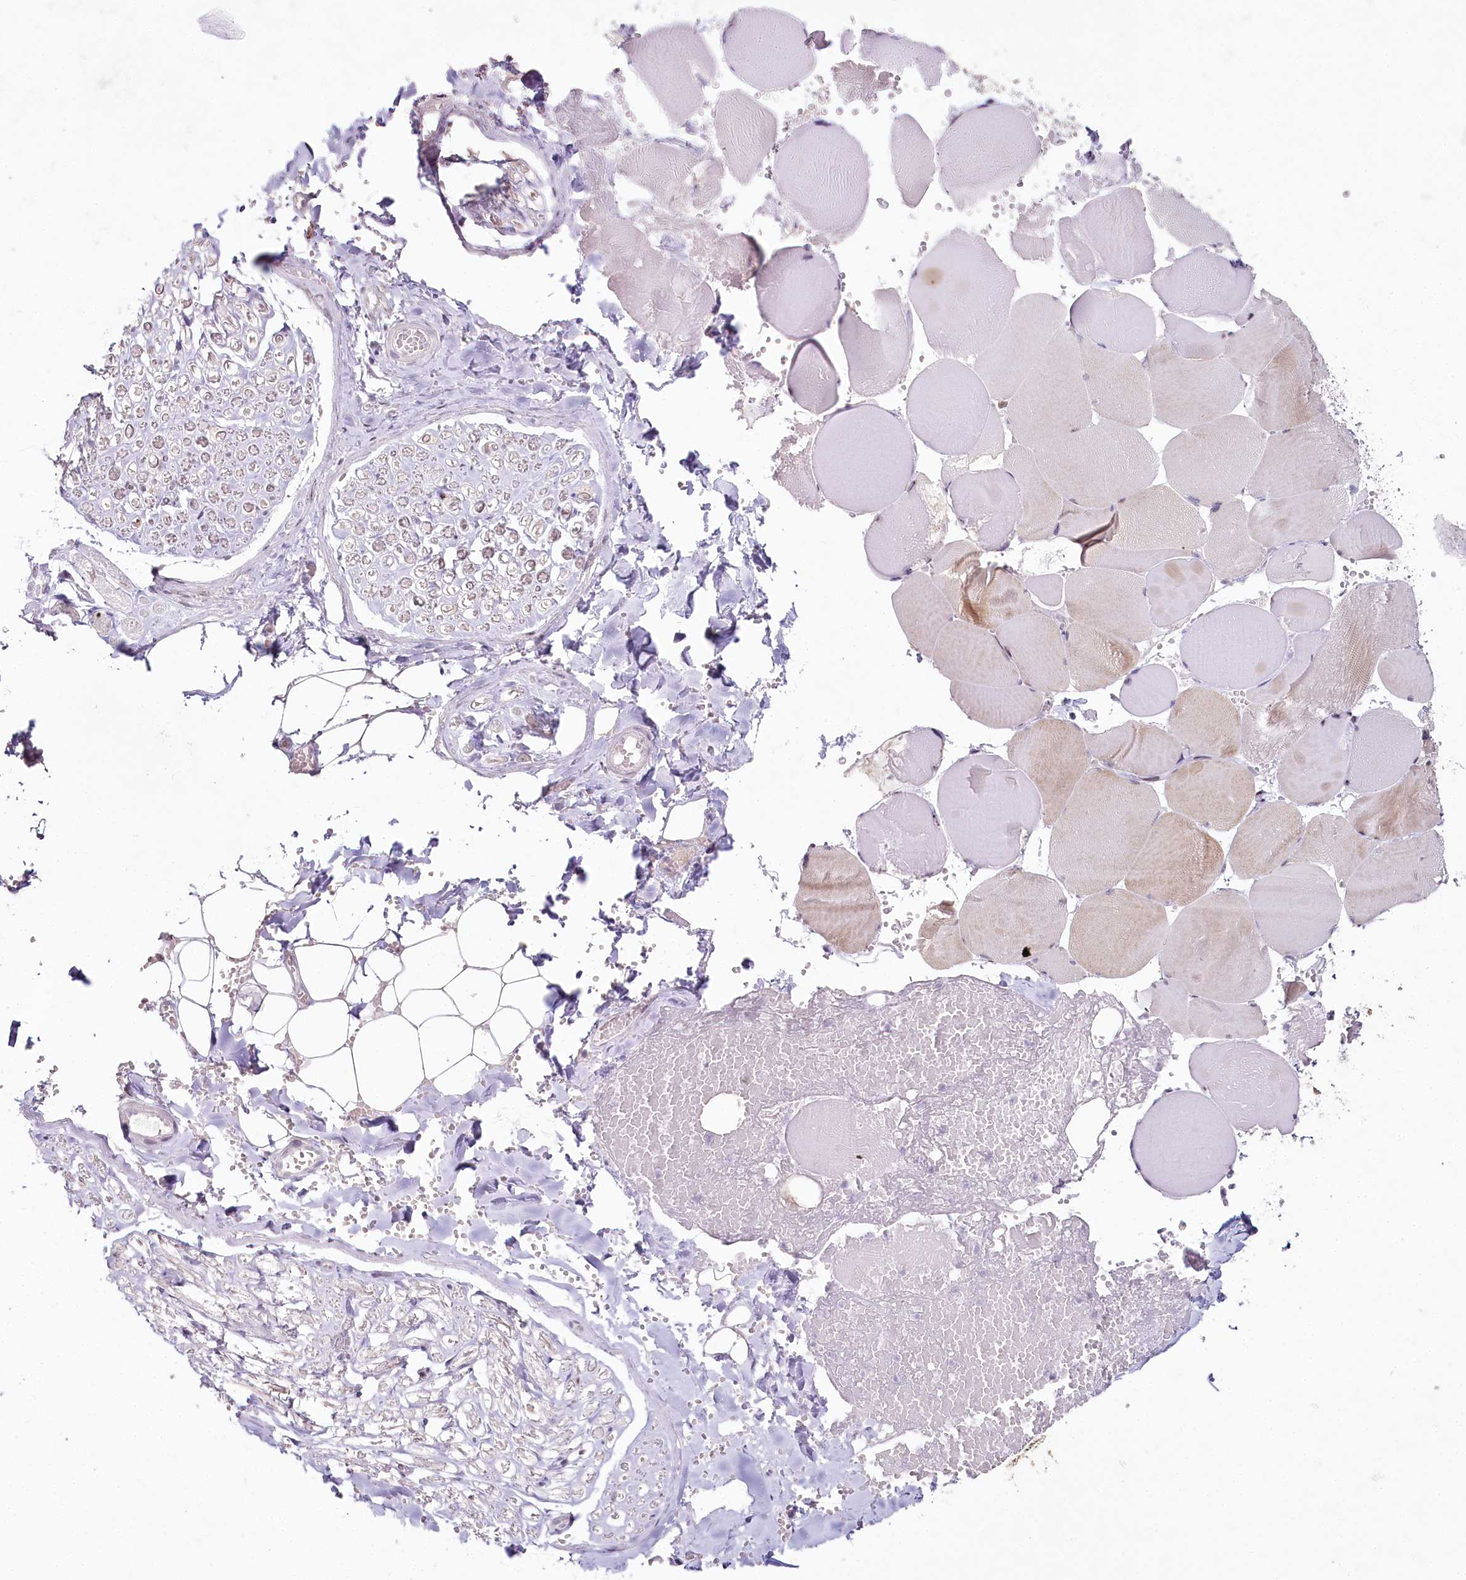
{"staining": {"intensity": "moderate", "quantity": ">75%", "location": "cytoplasmic/membranous"}, "tissue": "adipose tissue", "cell_type": "Adipocytes", "image_type": "normal", "snomed": [{"axis": "morphology", "description": "Normal tissue, NOS"}, {"axis": "topography", "description": "Skeletal muscle"}, {"axis": "topography", "description": "Peripheral nerve tissue"}], "caption": "Adipocytes reveal medium levels of moderate cytoplasmic/membranous staining in approximately >75% of cells in normal adipose tissue.", "gene": "HPD", "patient": {"sex": "female", "age": 55}}